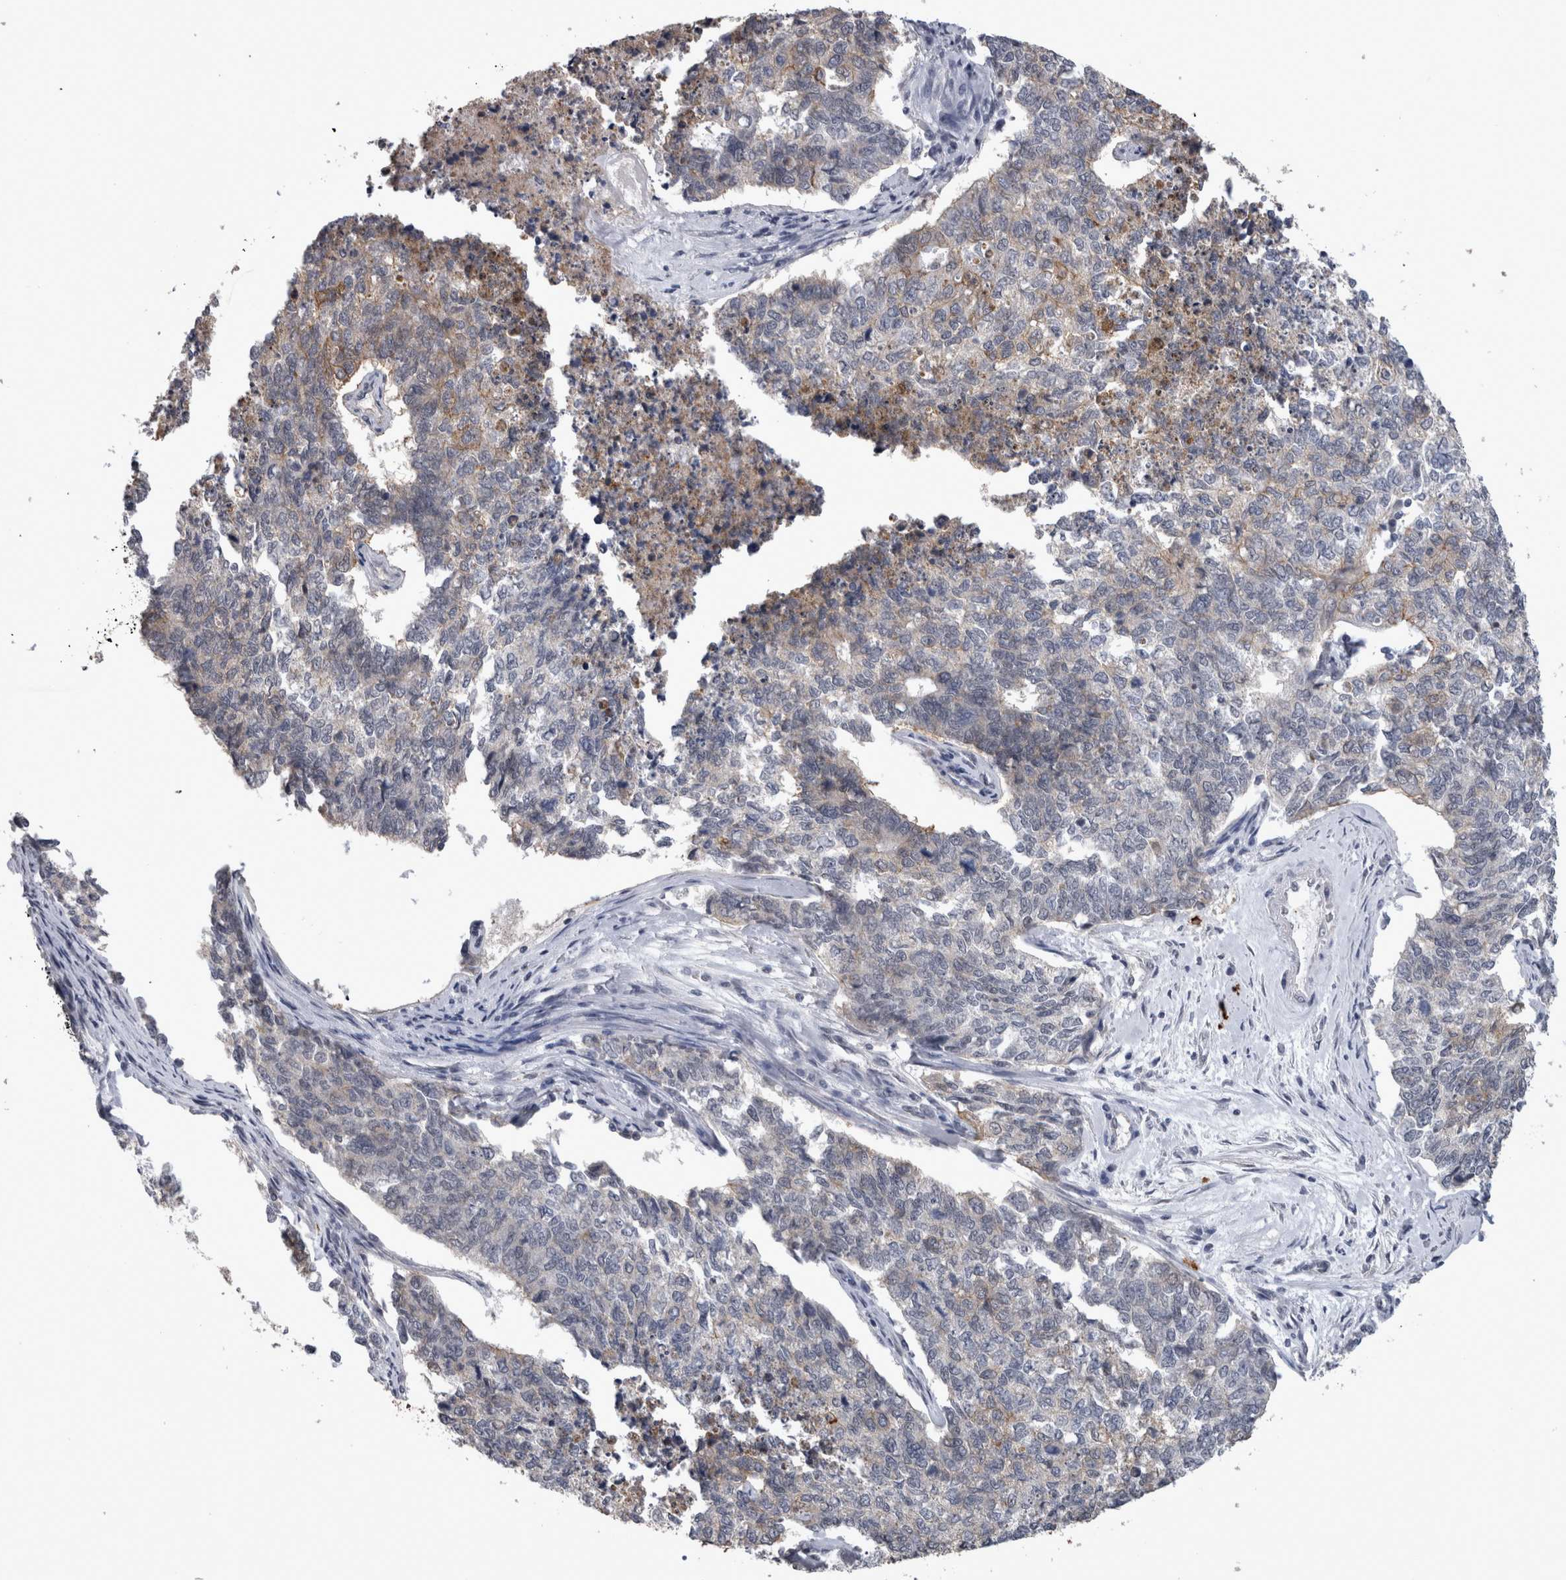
{"staining": {"intensity": "weak", "quantity": "25%-75%", "location": "cytoplasmic/membranous"}, "tissue": "cervical cancer", "cell_type": "Tumor cells", "image_type": "cancer", "snomed": [{"axis": "morphology", "description": "Squamous cell carcinoma, NOS"}, {"axis": "topography", "description": "Cervix"}], "caption": "This histopathology image demonstrates IHC staining of human cervical cancer, with low weak cytoplasmic/membranous positivity in approximately 25%-75% of tumor cells.", "gene": "PEBP4", "patient": {"sex": "female", "age": 63}}